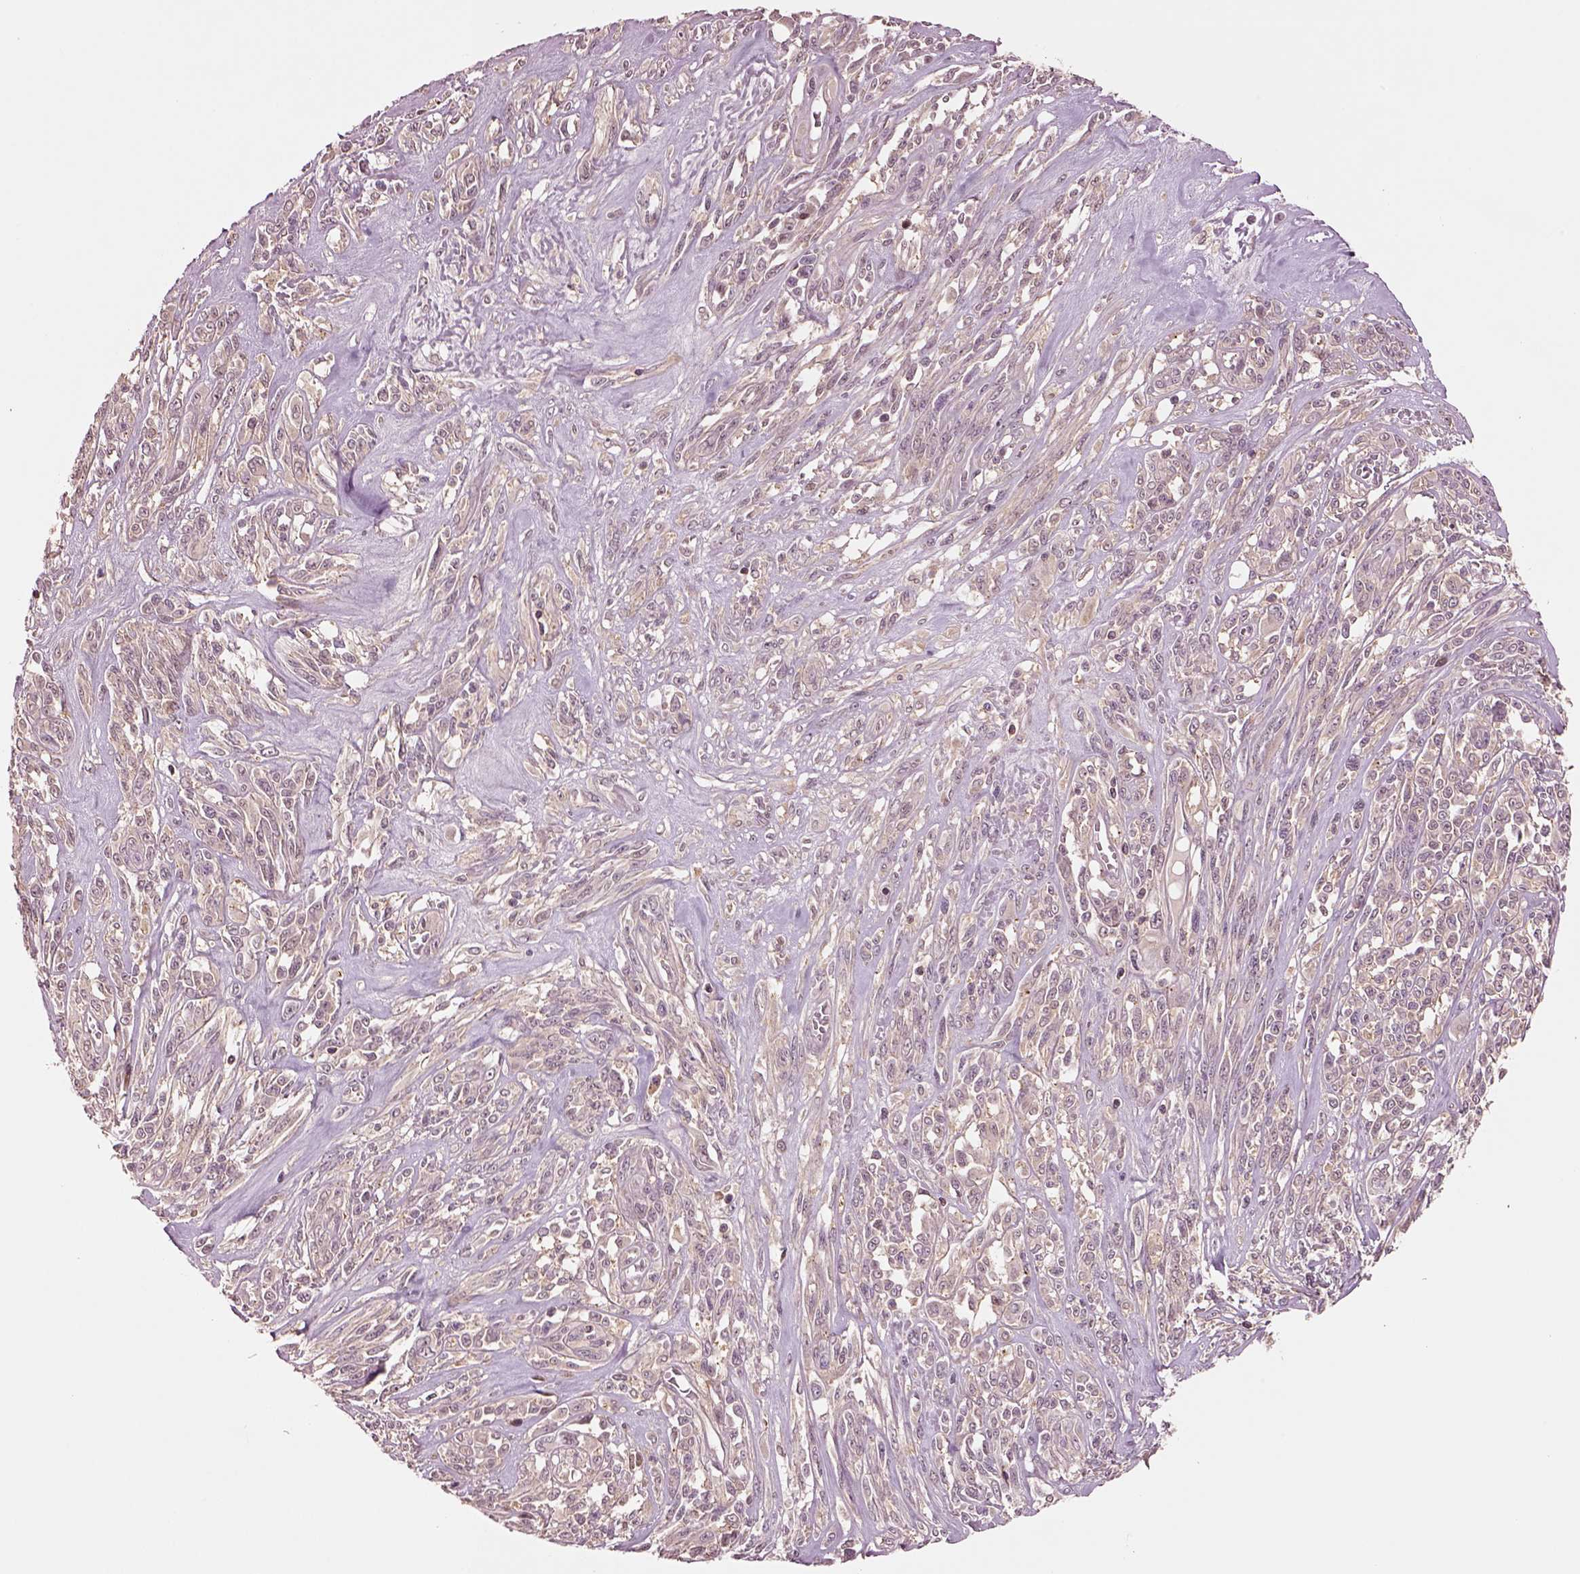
{"staining": {"intensity": "negative", "quantity": "none", "location": "none"}, "tissue": "melanoma", "cell_type": "Tumor cells", "image_type": "cancer", "snomed": [{"axis": "morphology", "description": "Malignant melanoma, NOS"}, {"axis": "topography", "description": "Skin"}], "caption": "IHC image of neoplastic tissue: malignant melanoma stained with DAB (3,3'-diaminobenzidine) reveals no significant protein positivity in tumor cells.", "gene": "MTHFS", "patient": {"sex": "female", "age": 91}}